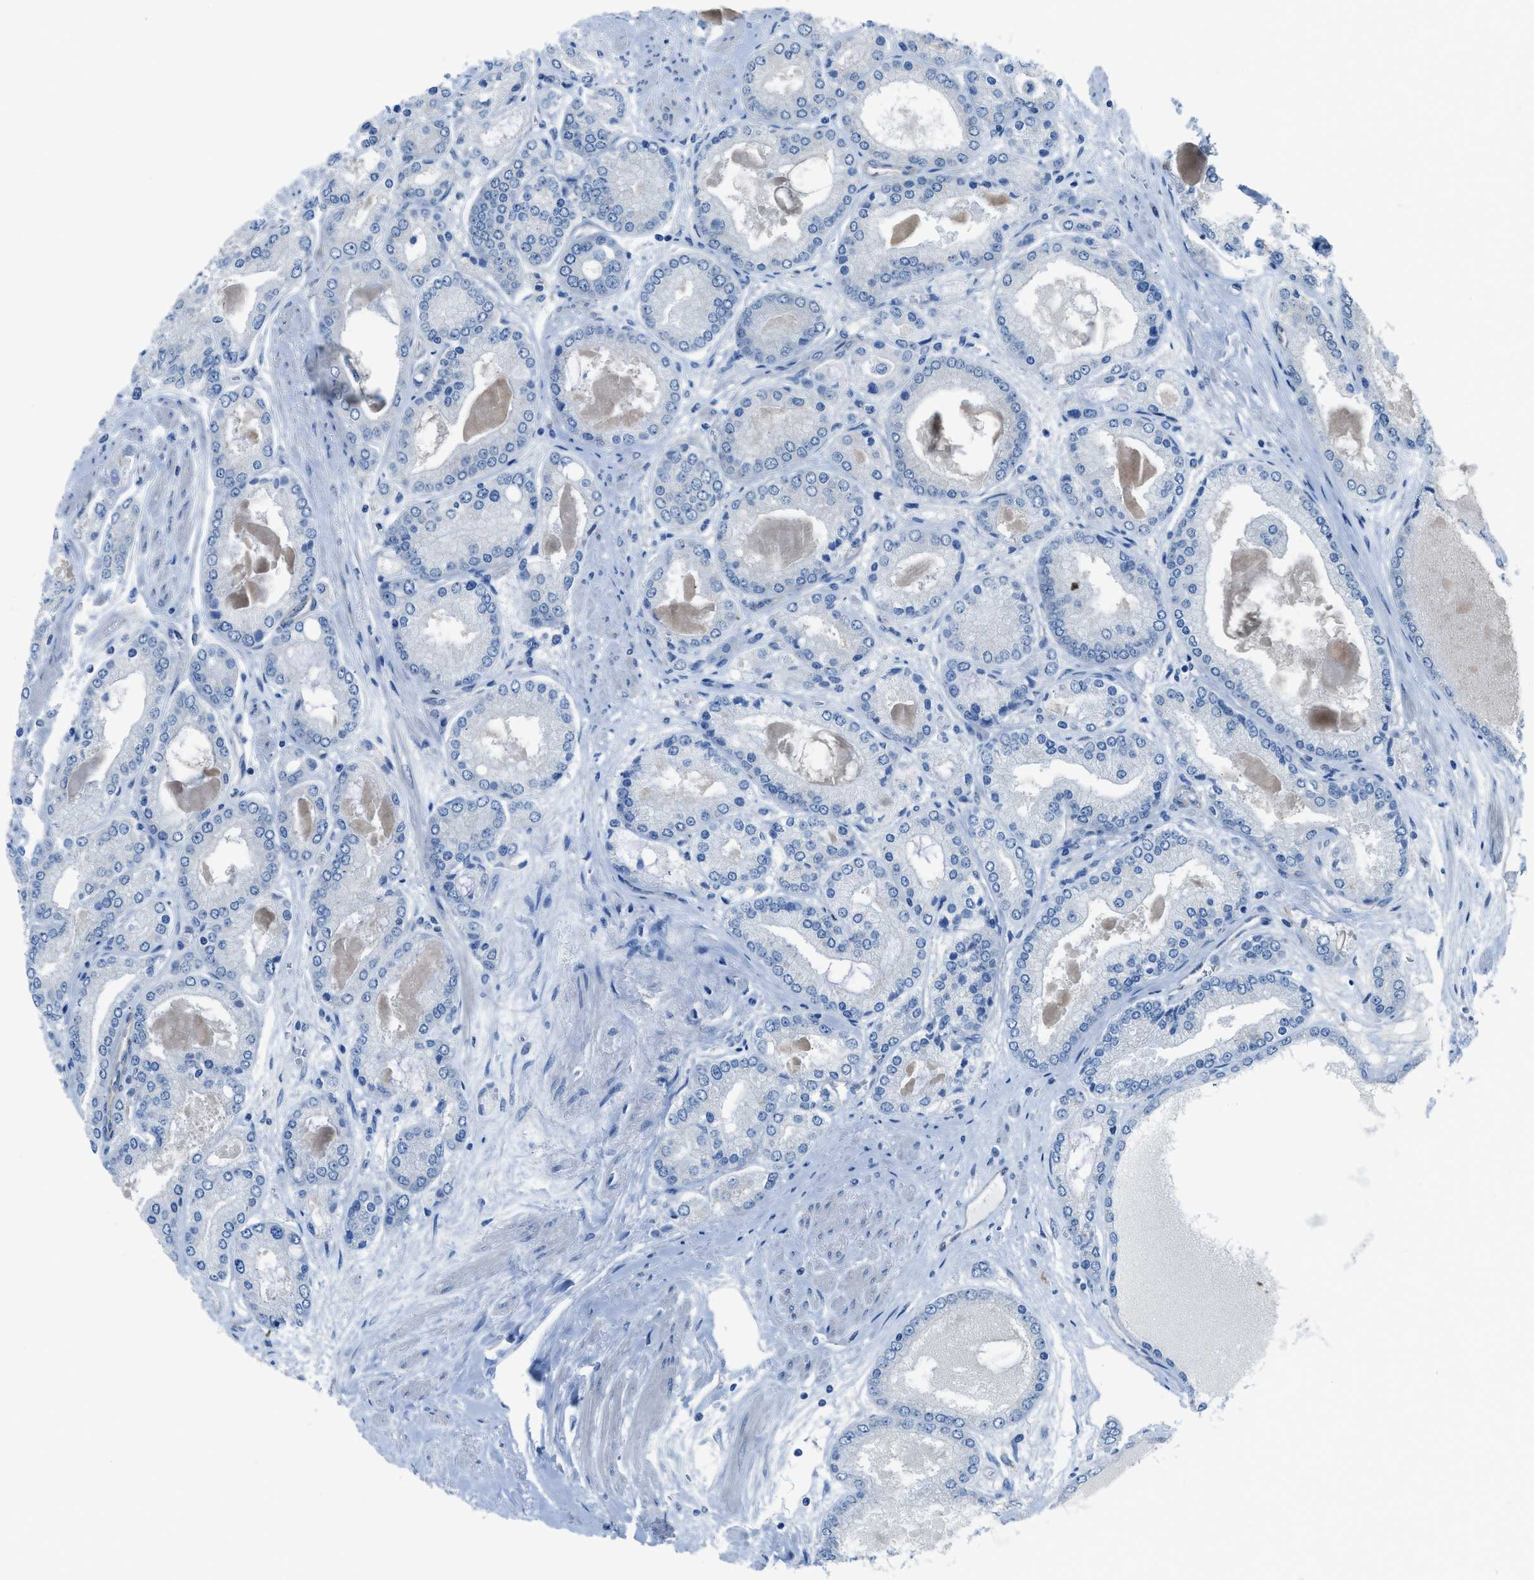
{"staining": {"intensity": "negative", "quantity": "none", "location": "none"}, "tissue": "prostate cancer", "cell_type": "Tumor cells", "image_type": "cancer", "snomed": [{"axis": "morphology", "description": "Adenocarcinoma, High grade"}, {"axis": "topography", "description": "Prostate"}], "caption": "High-grade adenocarcinoma (prostate) stained for a protein using IHC reveals no staining tumor cells.", "gene": "PRKN", "patient": {"sex": "male", "age": 59}}